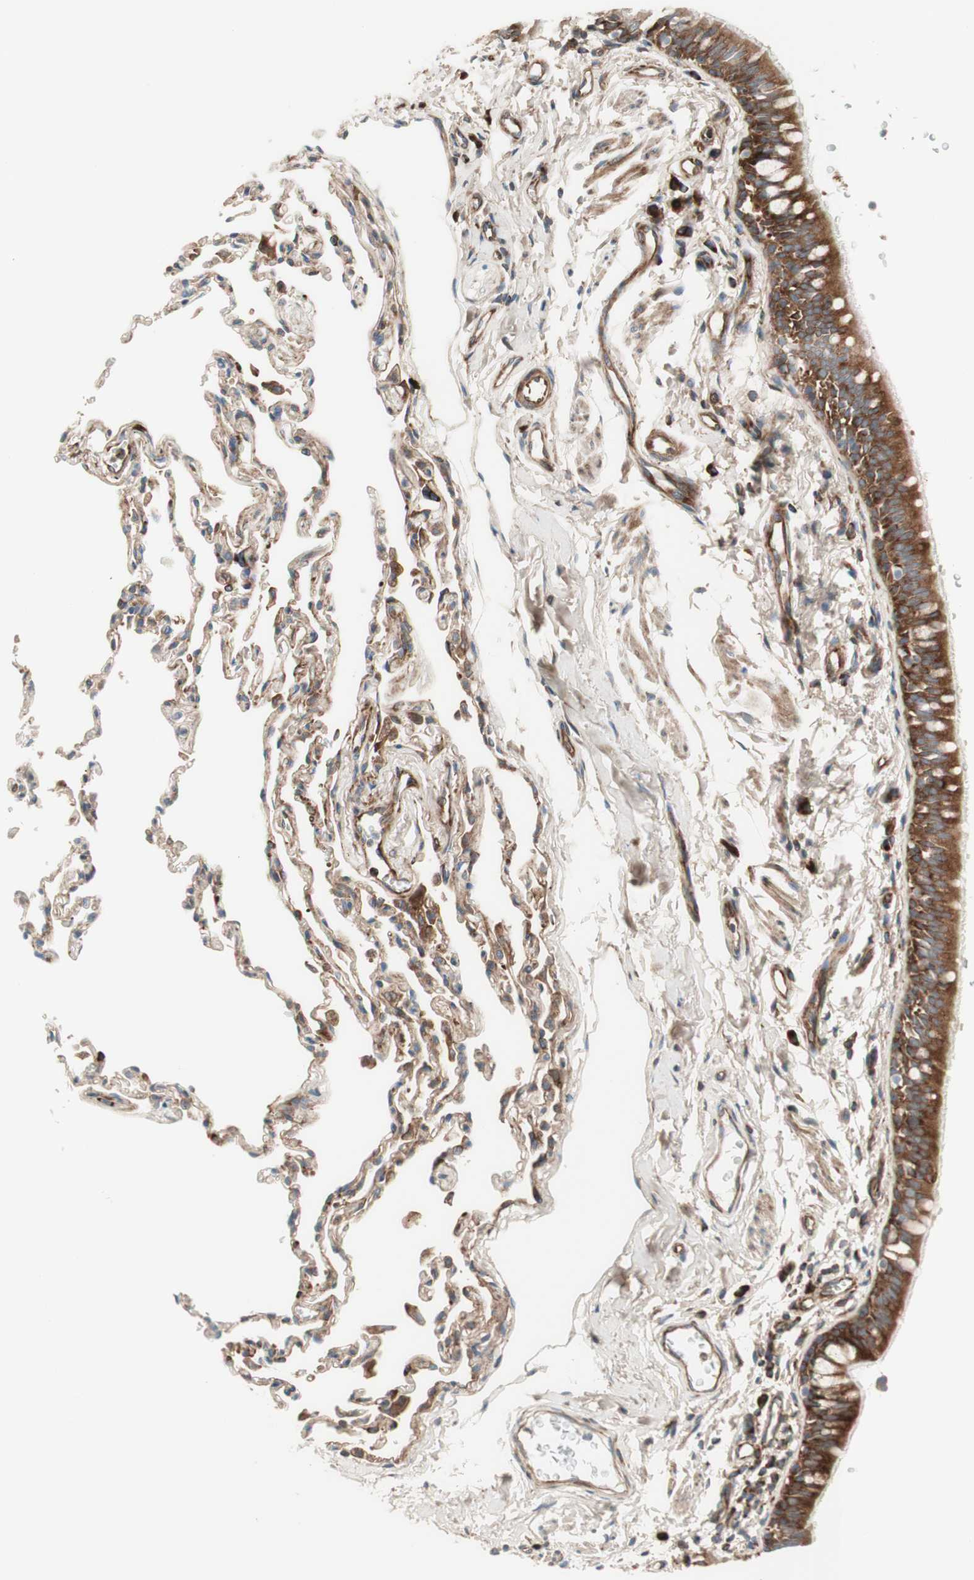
{"staining": {"intensity": "strong", "quantity": ">75%", "location": "cytoplasmic/membranous"}, "tissue": "bronchus", "cell_type": "Respiratory epithelial cells", "image_type": "normal", "snomed": [{"axis": "morphology", "description": "Normal tissue, NOS"}, {"axis": "topography", "description": "Bronchus"}, {"axis": "topography", "description": "Lung"}], "caption": "A high amount of strong cytoplasmic/membranous positivity is appreciated in approximately >75% of respiratory epithelial cells in benign bronchus.", "gene": "CCN4", "patient": {"sex": "male", "age": 64}}